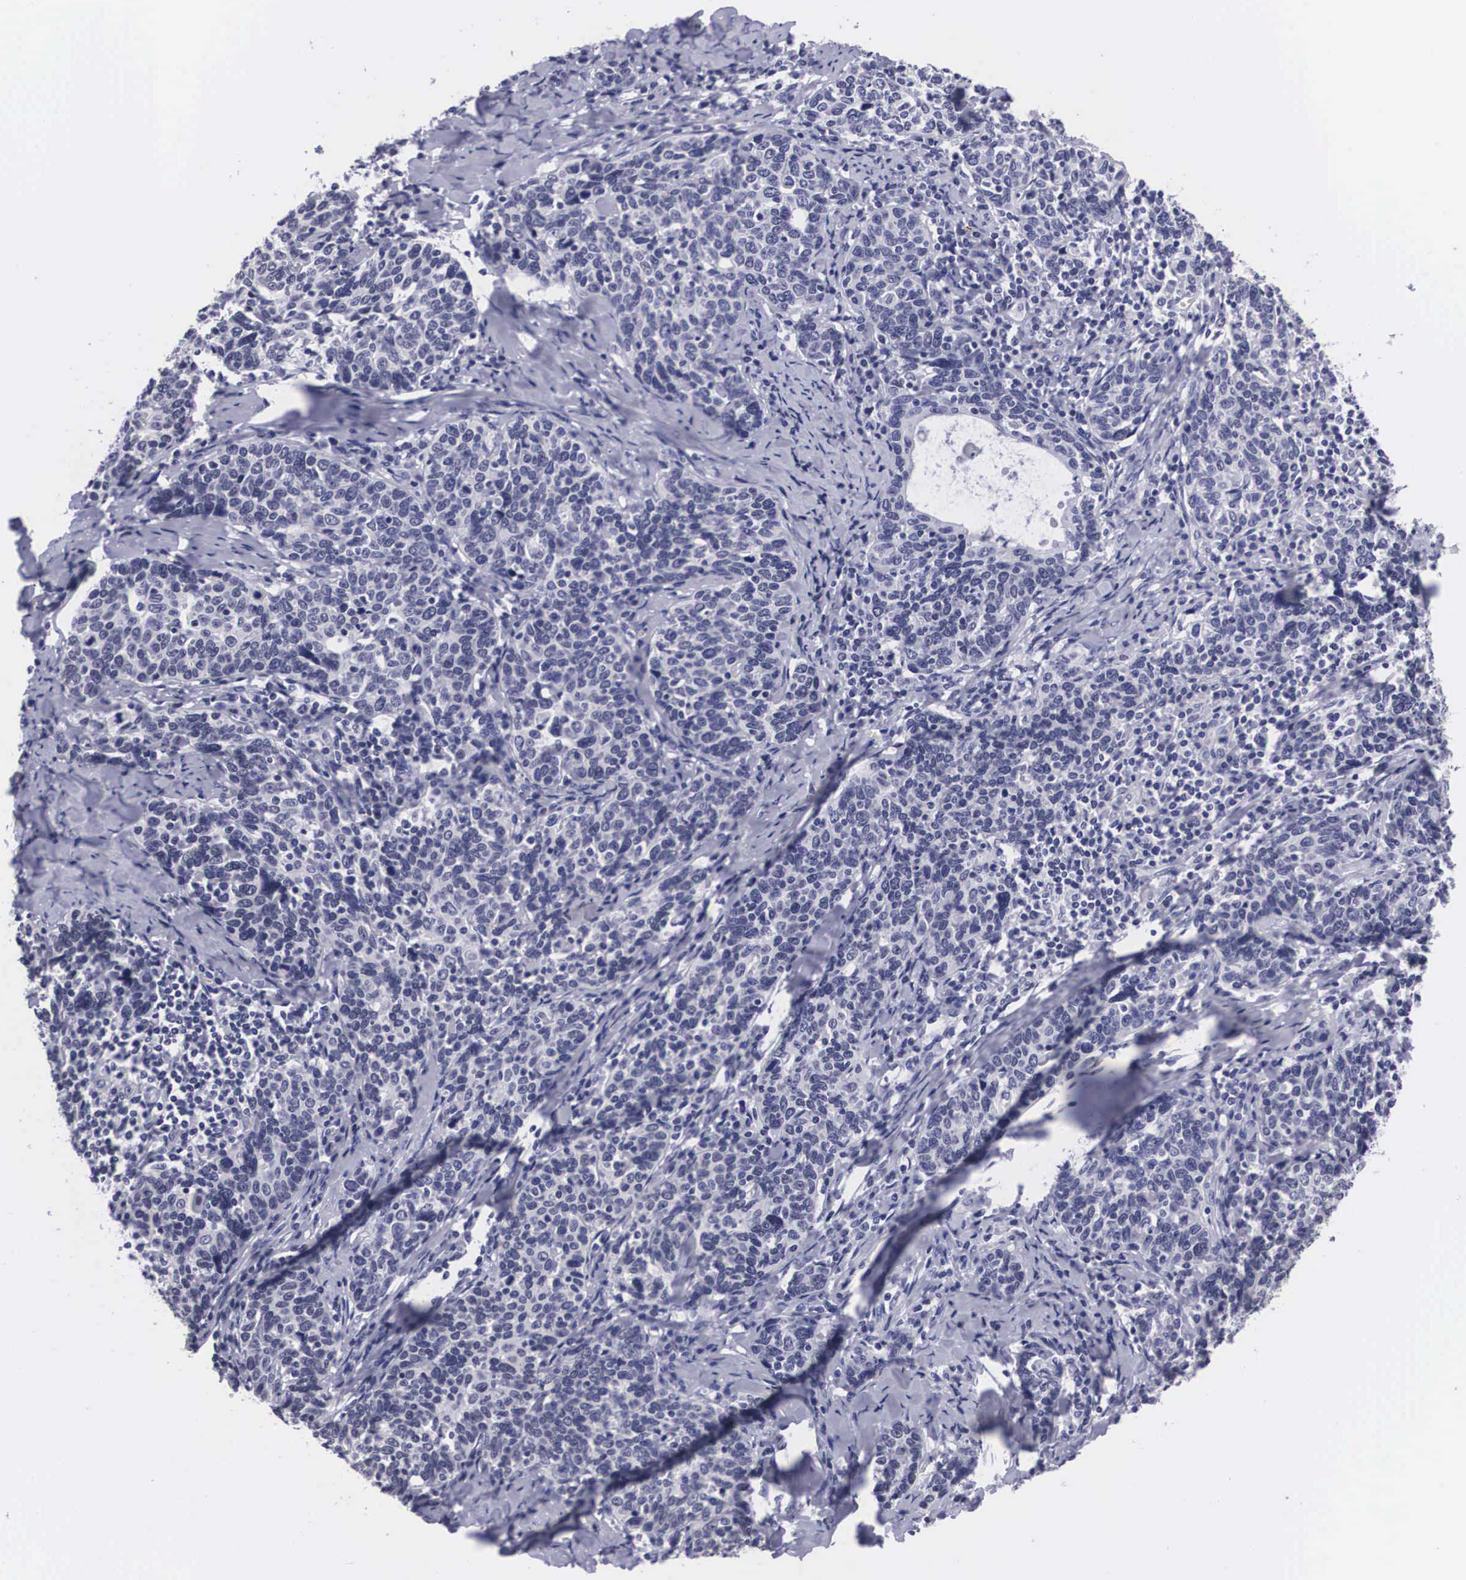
{"staining": {"intensity": "negative", "quantity": "none", "location": "none"}, "tissue": "cervical cancer", "cell_type": "Tumor cells", "image_type": "cancer", "snomed": [{"axis": "morphology", "description": "Squamous cell carcinoma, NOS"}, {"axis": "topography", "description": "Cervix"}], "caption": "There is no significant staining in tumor cells of squamous cell carcinoma (cervical).", "gene": "C22orf31", "patient": {"sex": "female", "age": 41}}